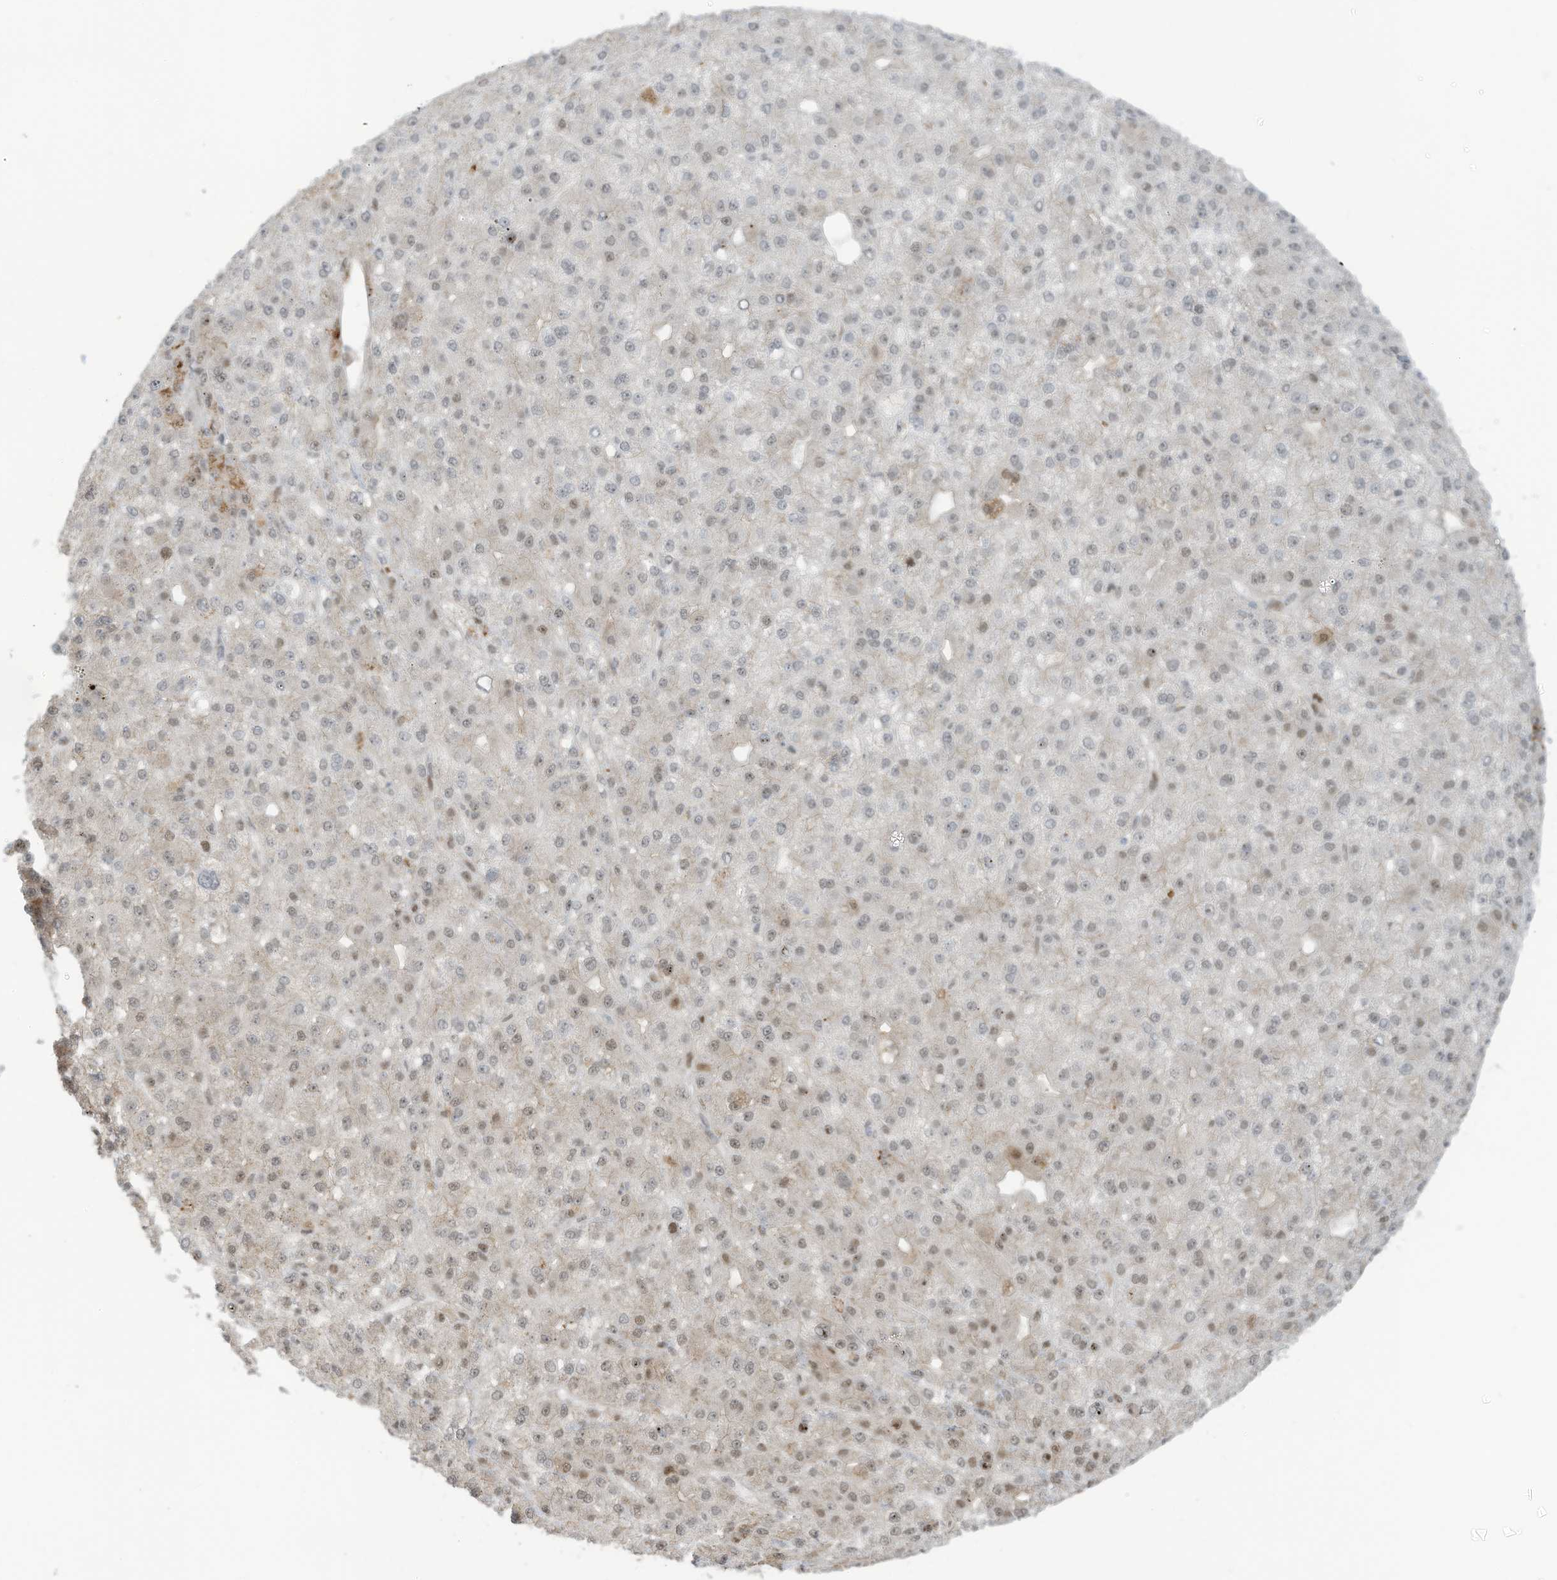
{"staining": {"intensity": "weak", "quantity": "<25%", "location": "nuclear"}, "tissue": "liver cancer", "cell_type": "Tumor cells", "image_type": "cancer", "snomed": [{"axis": "morphology", "description": "Carcinoma, Hepatocellular, NOS"}, {"axis": "topography", "description": "Liver"}], "caption": "Immunohistochemistry image of neoplastic tissue: human liver cancer stained with DAB (3,3'-diaminobenzidine) exhibits no significant protein staining in tumor cells. (DAB (3,3'-diaminobenzidine) immunohistochemistry (IHC), high magnification).", "gene": "ZCWPW2", "patient": {"sex": "male", "age": 67}}